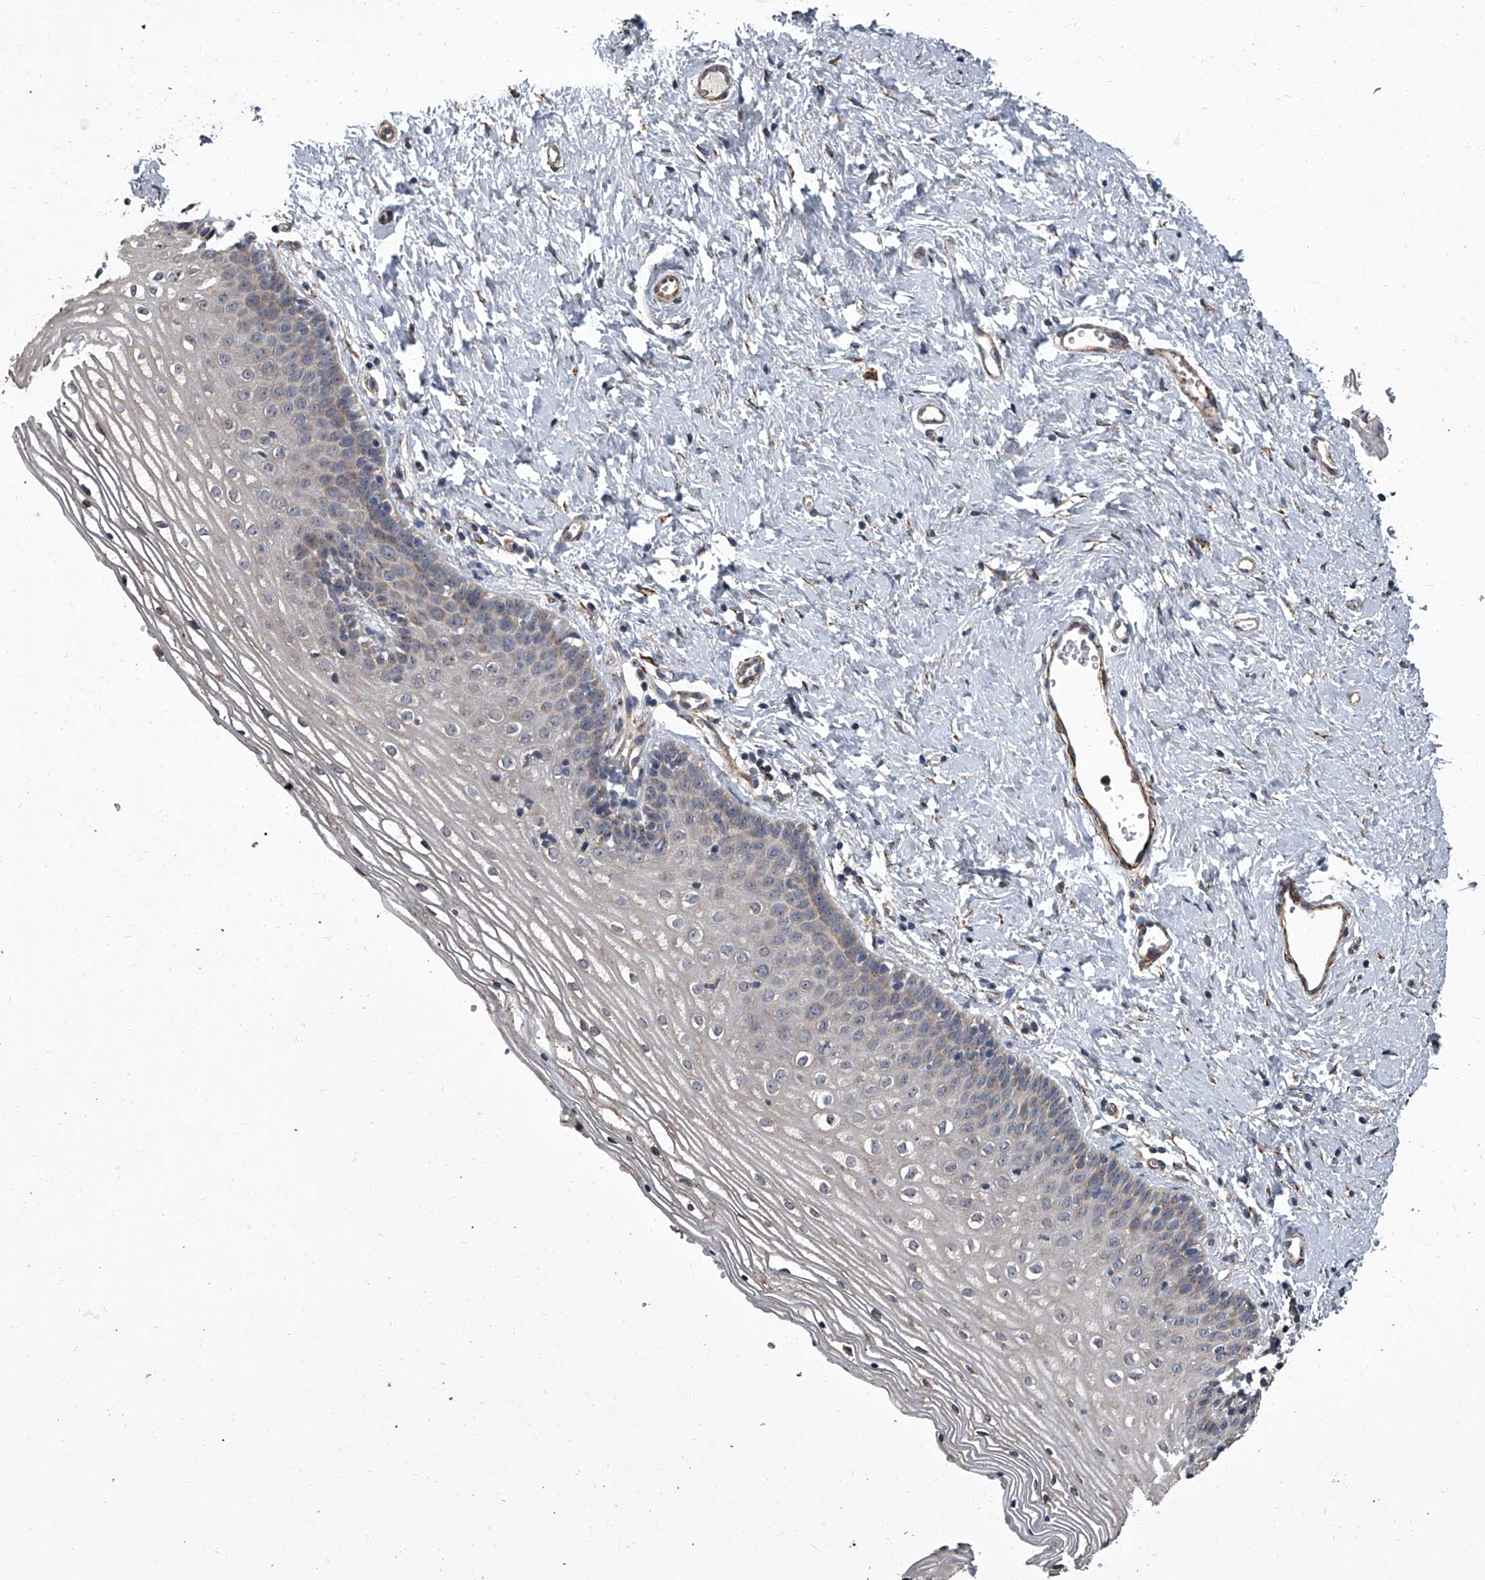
{"staining": {"intensity": "weak", "quantity": "<25%", "location": "cytoplasmic/membranous"}, "tissue": "vagina", "cell_type": "Squamous epithelial cells", "image_type": "normal", "snomed": [{"axis": "morphology", "description": "Normal tissue, NOS"}, {"axis": "topography", "description": "Vagina"}], "caption": "Histopathology image shows no protein staining in squamous epithelial cells of unremarkable vagina.", "gene": "SIRT4", "patient": {"sex": "female", "age": 32}}